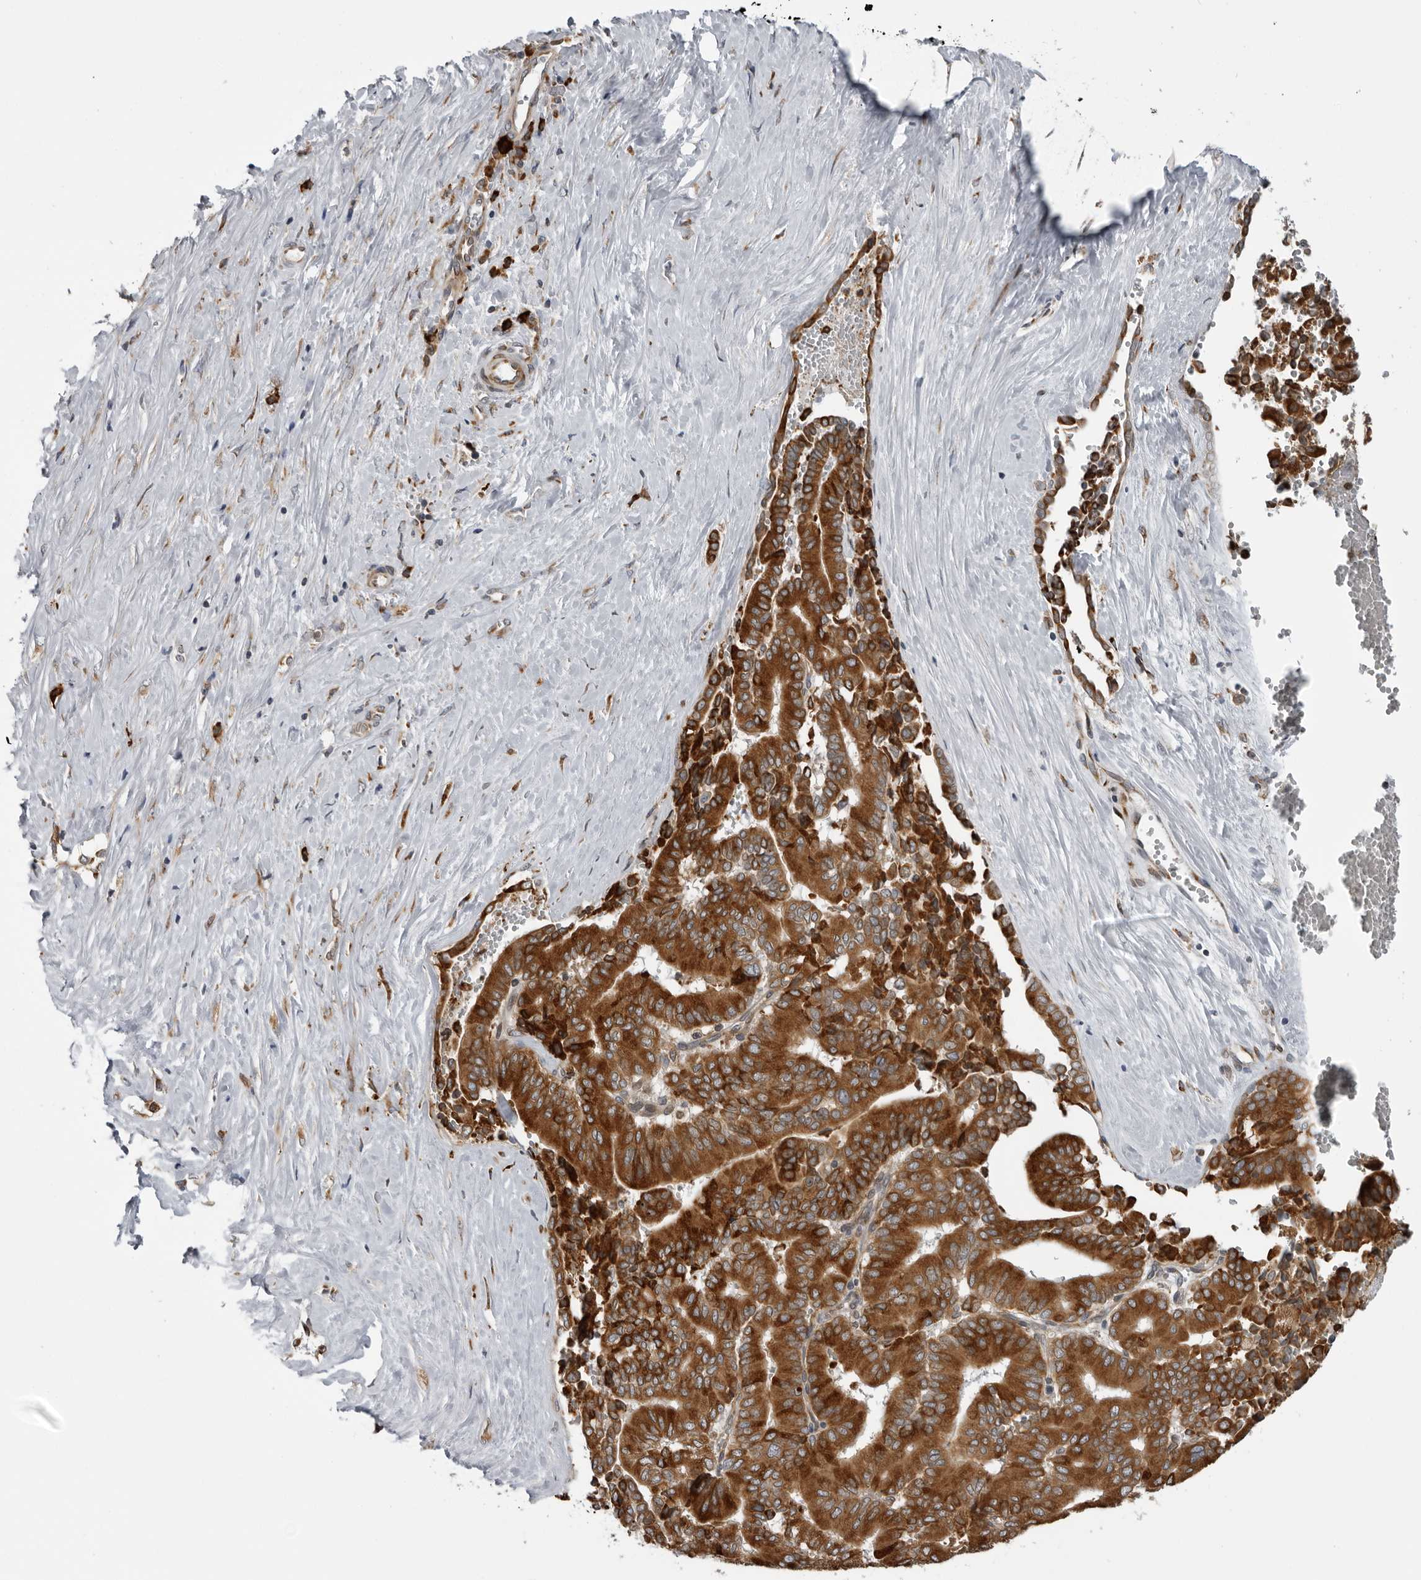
{"staining": {"intensity": "strong", "quantity": ">75%", "location": "cytoplasmic/membranous"}, "tissue": "liver cancer", "cell_type": "Tumor cells", "image_type": "cancer", "snomed": [{"axis": "morphology", "description": "Cholangiocarcinoma"}, {"axis": "topography", "description": "Liver"}], "caption": "A brown stain highlights strong cytoplasmic/membranous staining of a protein in liver cancer tumor cells. The staining was performed using DAB, with brown indicating positive protein expression. Nuclei are stained blue with hematoxylin.", "gene": "ALPK2", "patient": {"sex": "female", "age": 75}}